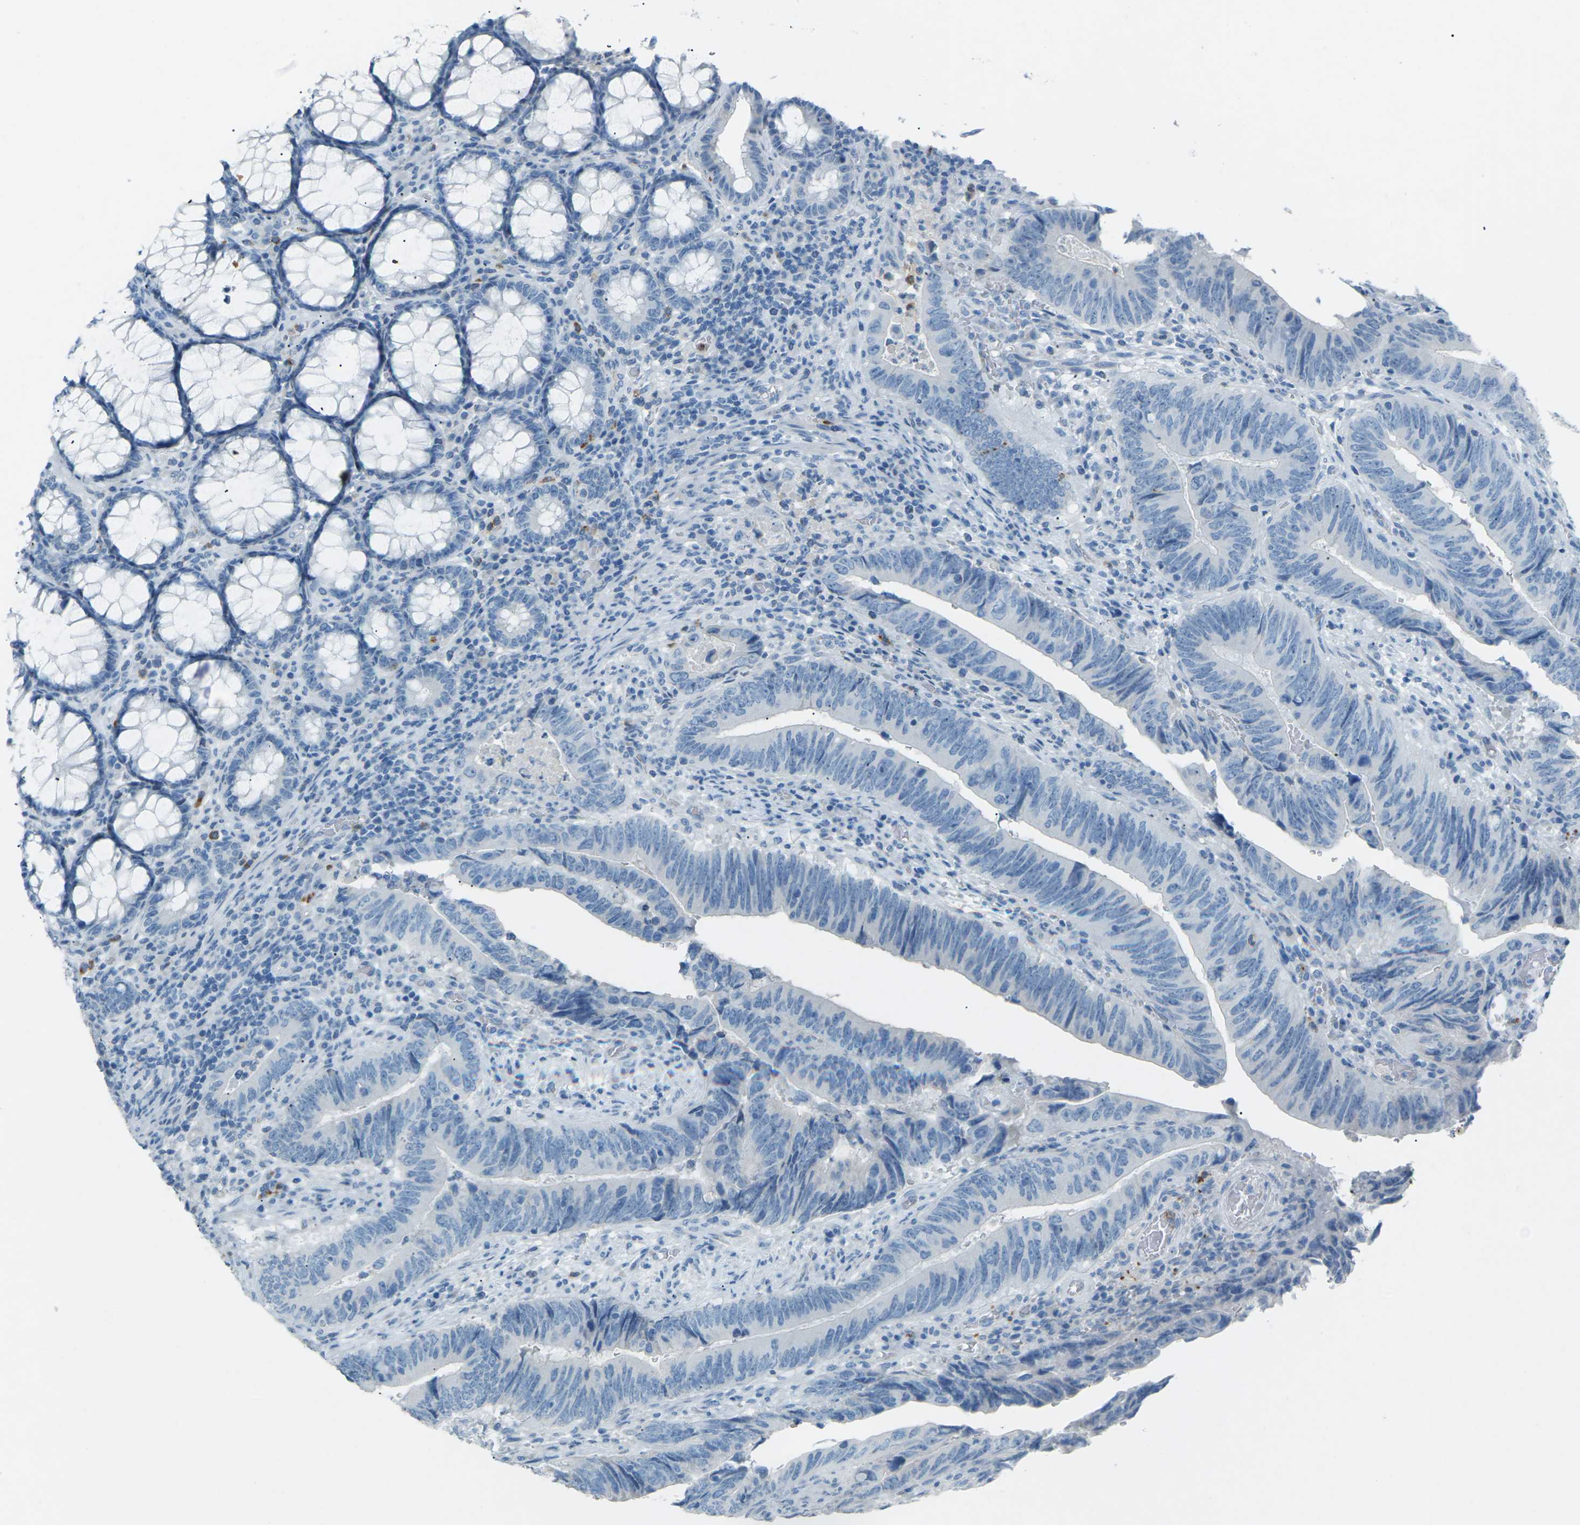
{"staining": {"intensity": "negative", "quantity": "none", "location": "none"}, "tissue": "colorectal cancer", "cell_type": "Tumor cells", "image_type": "cancer", "snomed": [{"axis": "morphology", "description": "Normal tissue, NOS"}, {"axis": "morphology", "description": "Adenocarcinoma, NOS"}, {"axis": "topography", "description": "Colon"}], "caption": "A high-resolution photomicrograph shows immunohistochemistry (IHC) staining of colorectal cancer (adenocarcinoma), which displays no significant expression in tumor cells.", "gene": "CDH16", "patient": {"sex": "male", "age": 56}}